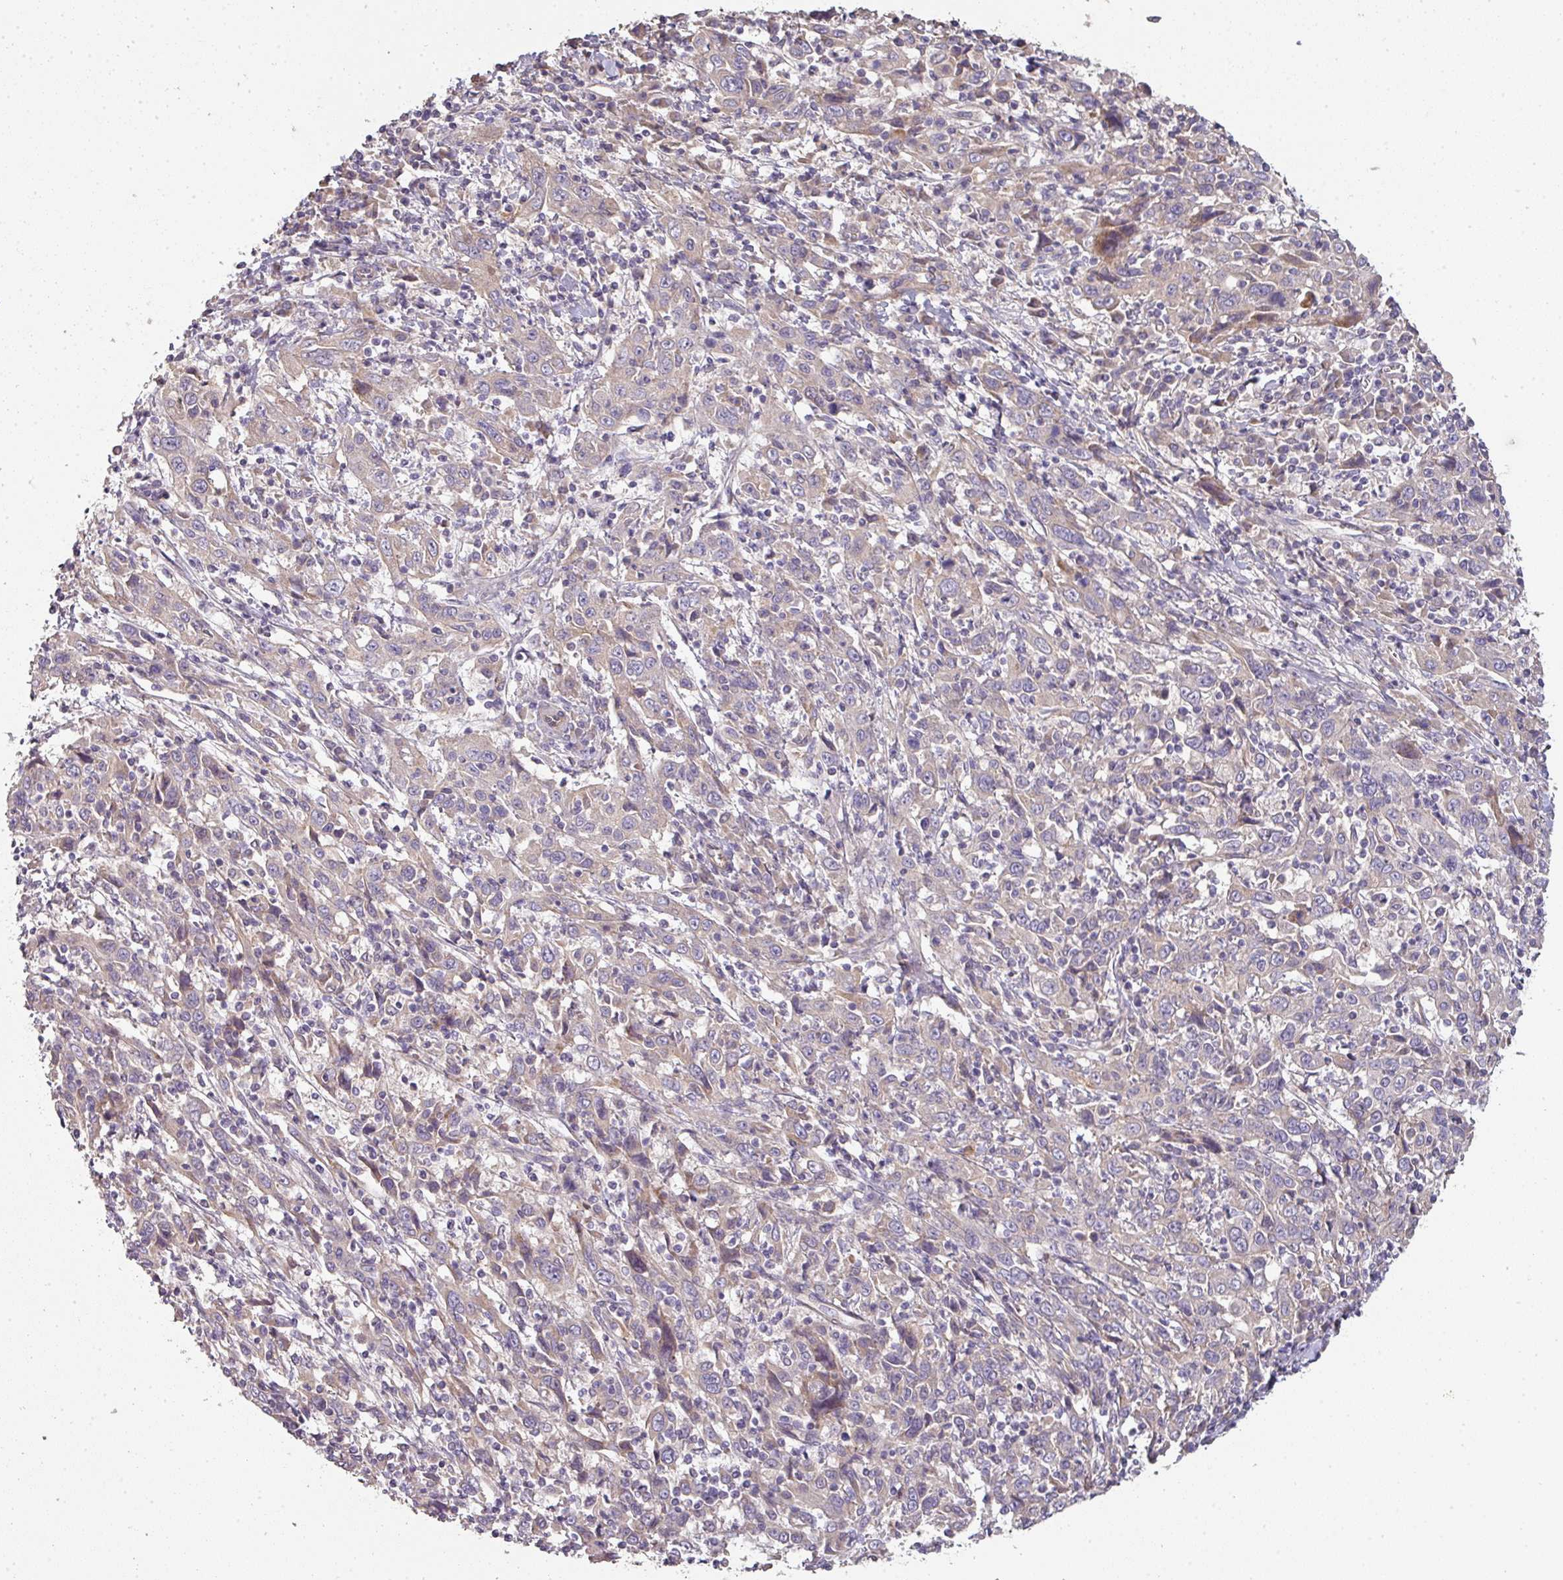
{"staining": {"intensity": "weak", "quantity": "<25%", "location": "cytoplasmic/membranous"}, "tissue": "cervical cancer", "cell_type": "Tumor cells", "image_type": "cancer", "snomed": [{"axis": "morphology", "description": "Squamous cell carcinoma, NOS"}, {"axis": "topography", "description": "Cervix"}], "caption": "This is an immunohistochemistry (IHC) image of squamous cell carcinoma (cervical). There is no positivity in tumor cells.", "gene": "PCDH1", "patient": {"sex": "female", "age": 46}}